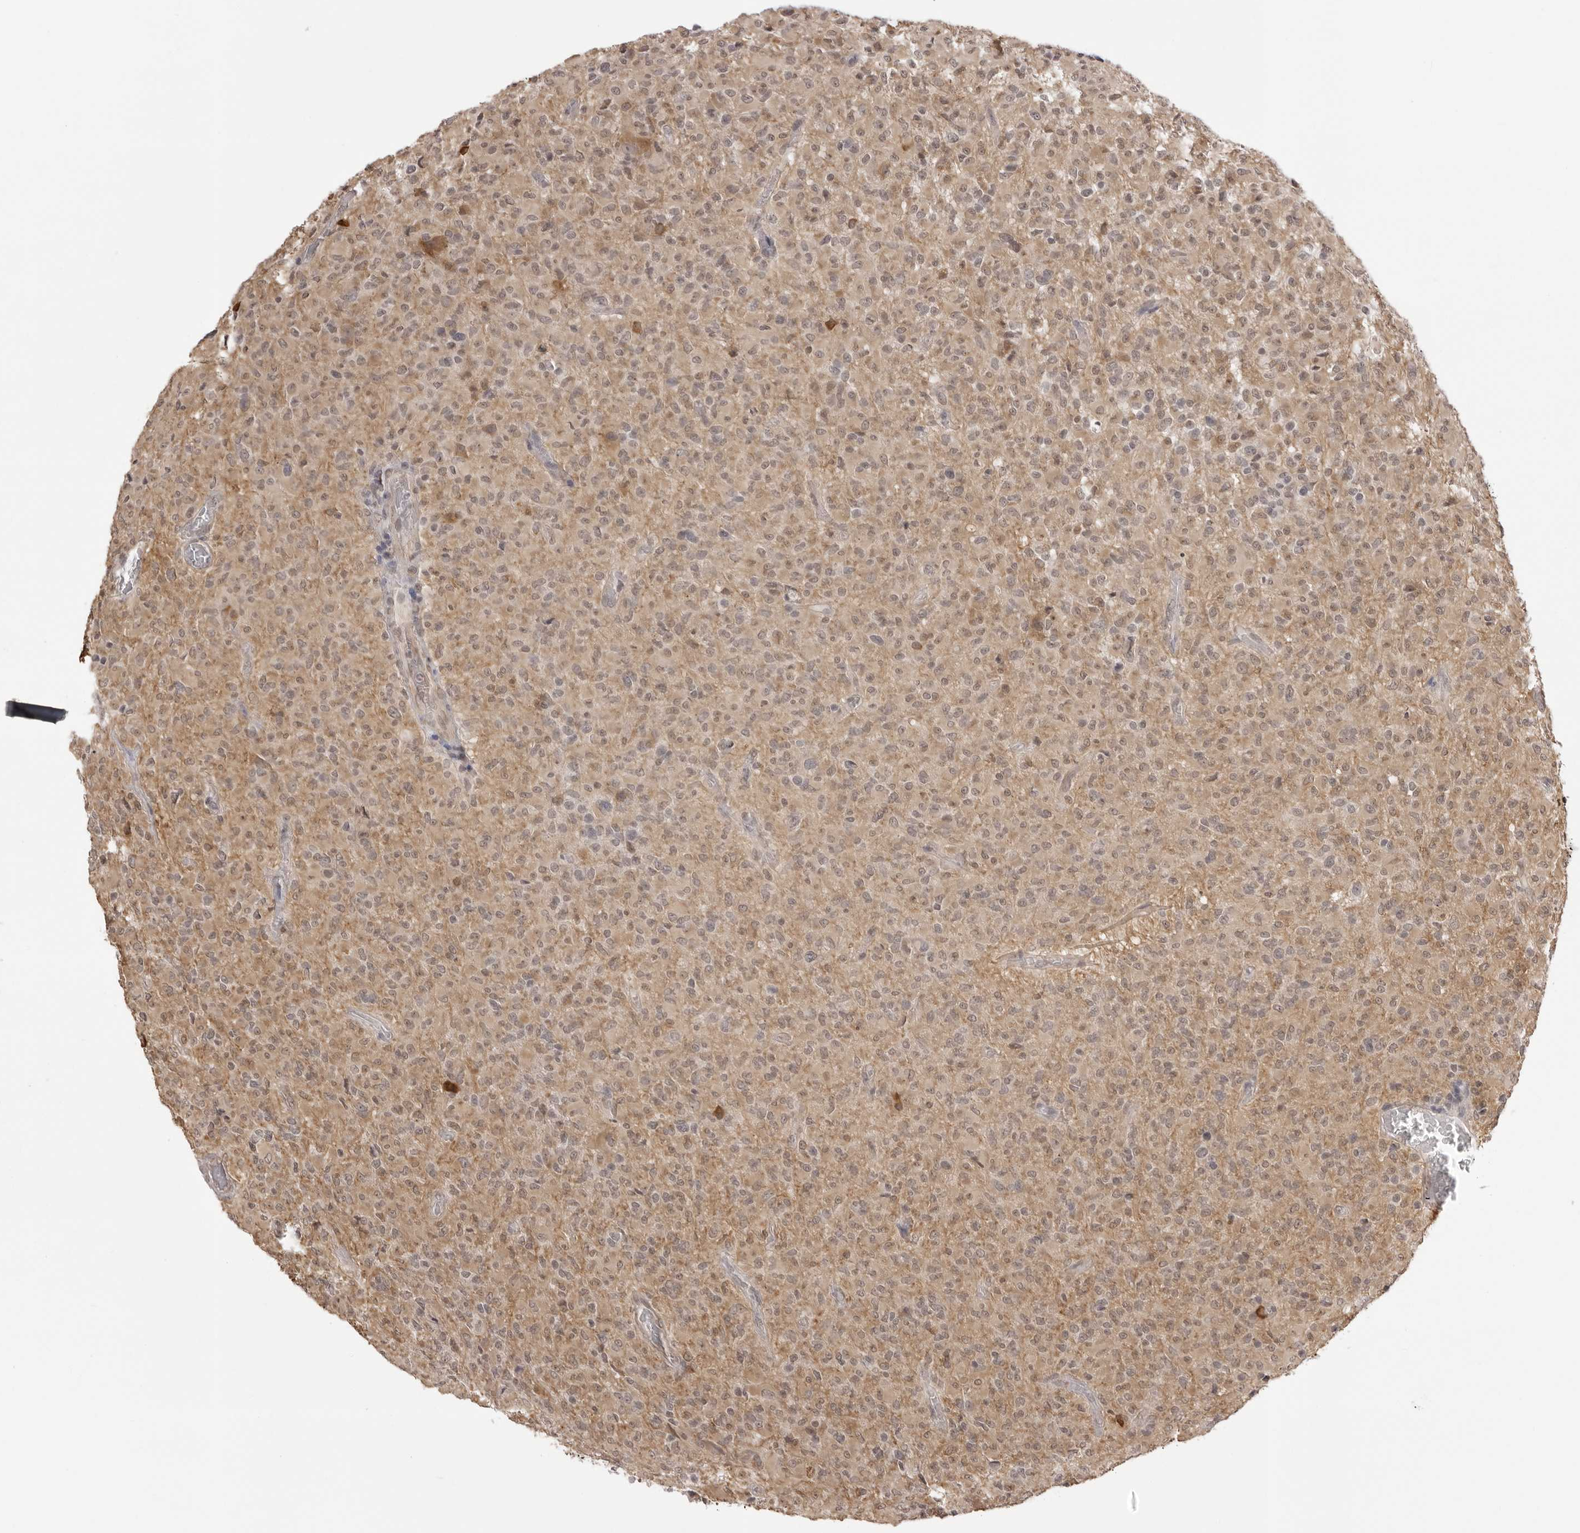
{"staining": {"intensity": "weak", "quantity": "25%-75%", "location": "cytoplasmic/membranous"}, "tissue": "glioma", "cell_type": "Tumor cells", "image_type": "cancer", "snomed": [{"axis": "morphology", "description": "Glioma, malignant, High grade"}, {"axis": "topography", "description": "Brain"}], "caption": "Immunohistochemical staining of human malignant high-grade glioma displays low levels of weak cytoplasmic/membranous protein expression in about 25%-75% of tumor cells.", "gene": "ZC3H11A", "patient": {"sex": "female", "age": 57}}